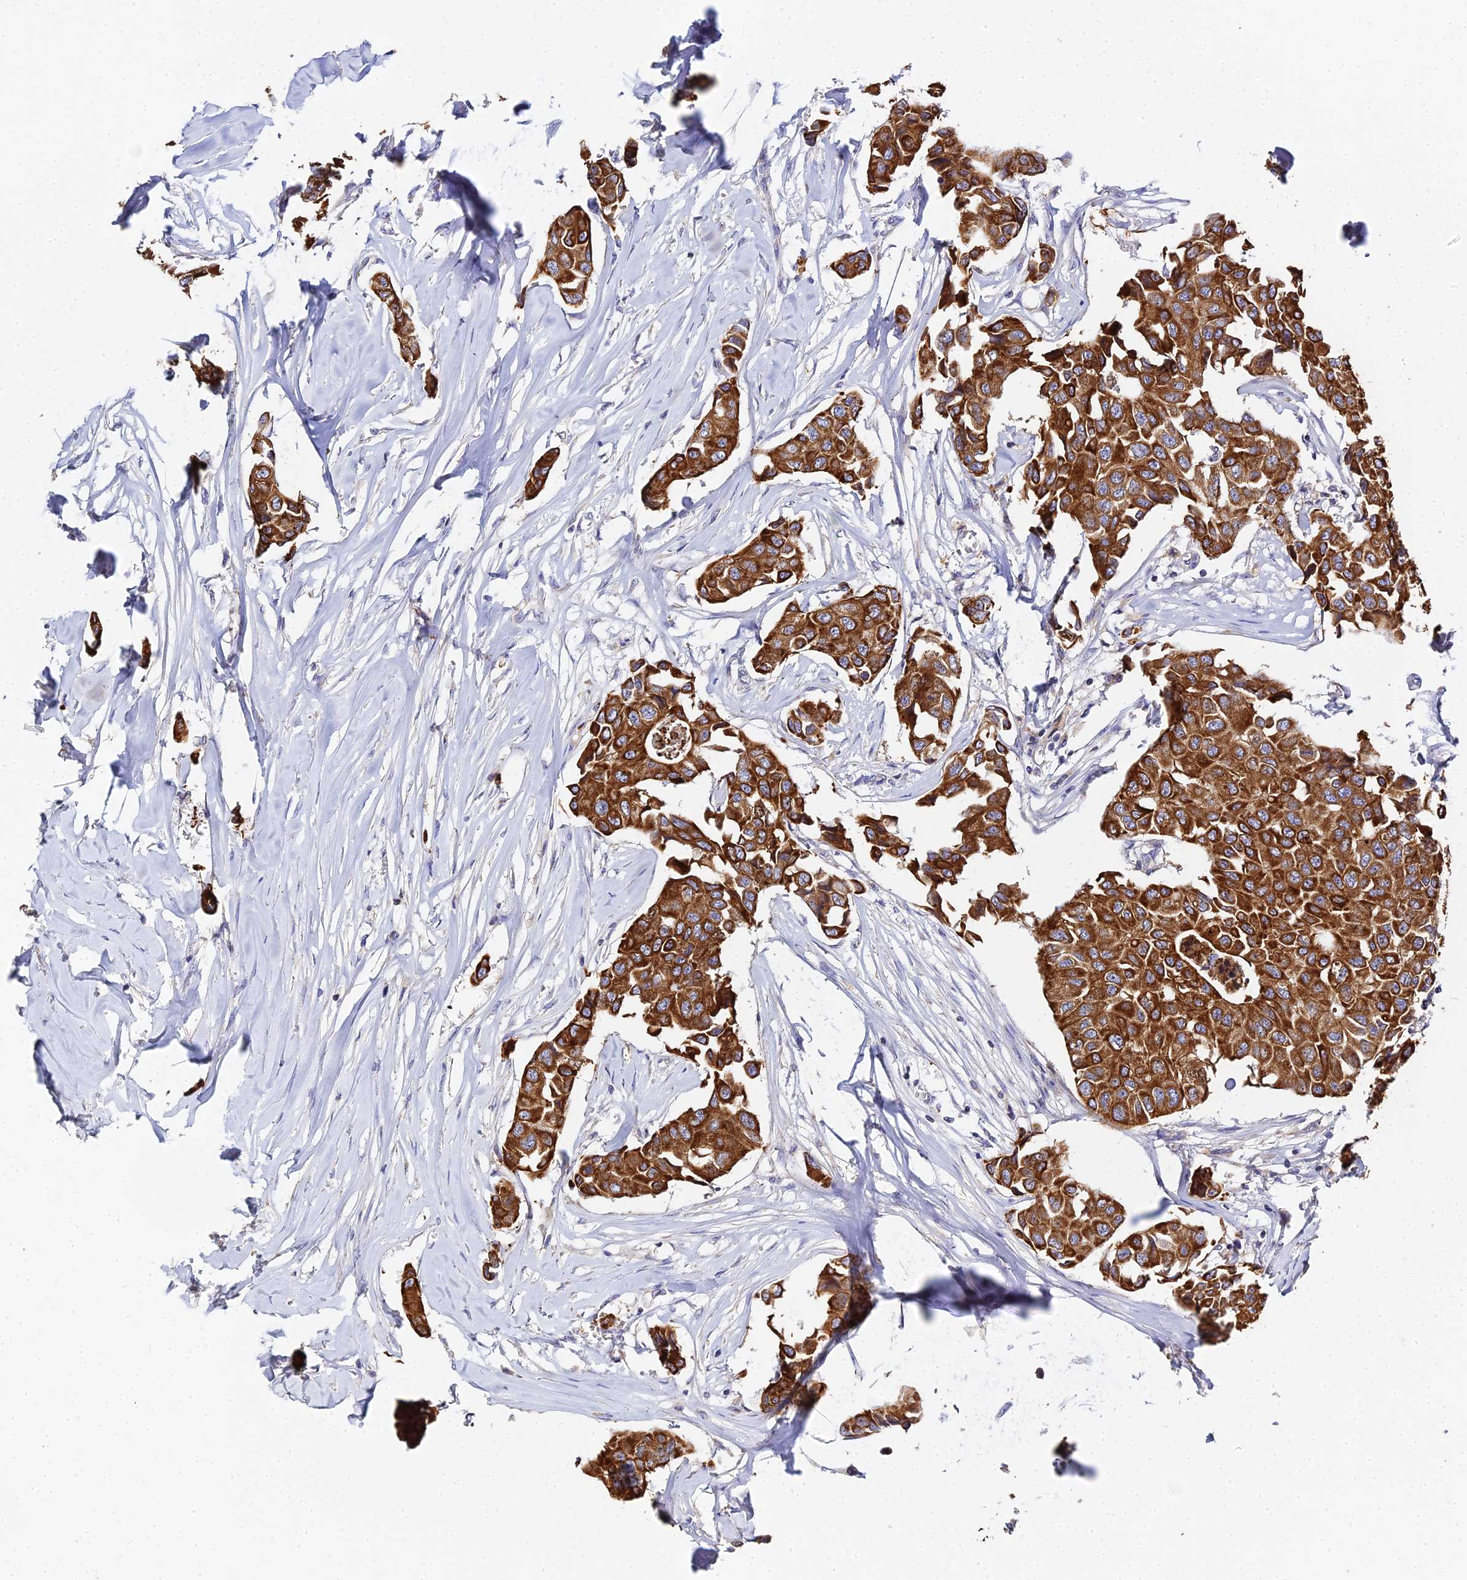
{"staining": {"intensity": "strong", "quantity": ">75%", "location": "cytoplasmic/membranous"}, "tissue": "breast cancer", "cell_type": "Tumor cells", "image_type": "cancer", "snomed": [{"axis": "morphology", "description": "Duct carcinoma"}, {"axis": "topography", "description": "Breast"}], "caption": "Immunohistochemical staining of human breast cancer shows strong cytoplasmic/membranous protein staining in approximately >75% of tumor cells.", "gene": "ZXDA", "patient": {"sex": "female", "age": 80}}